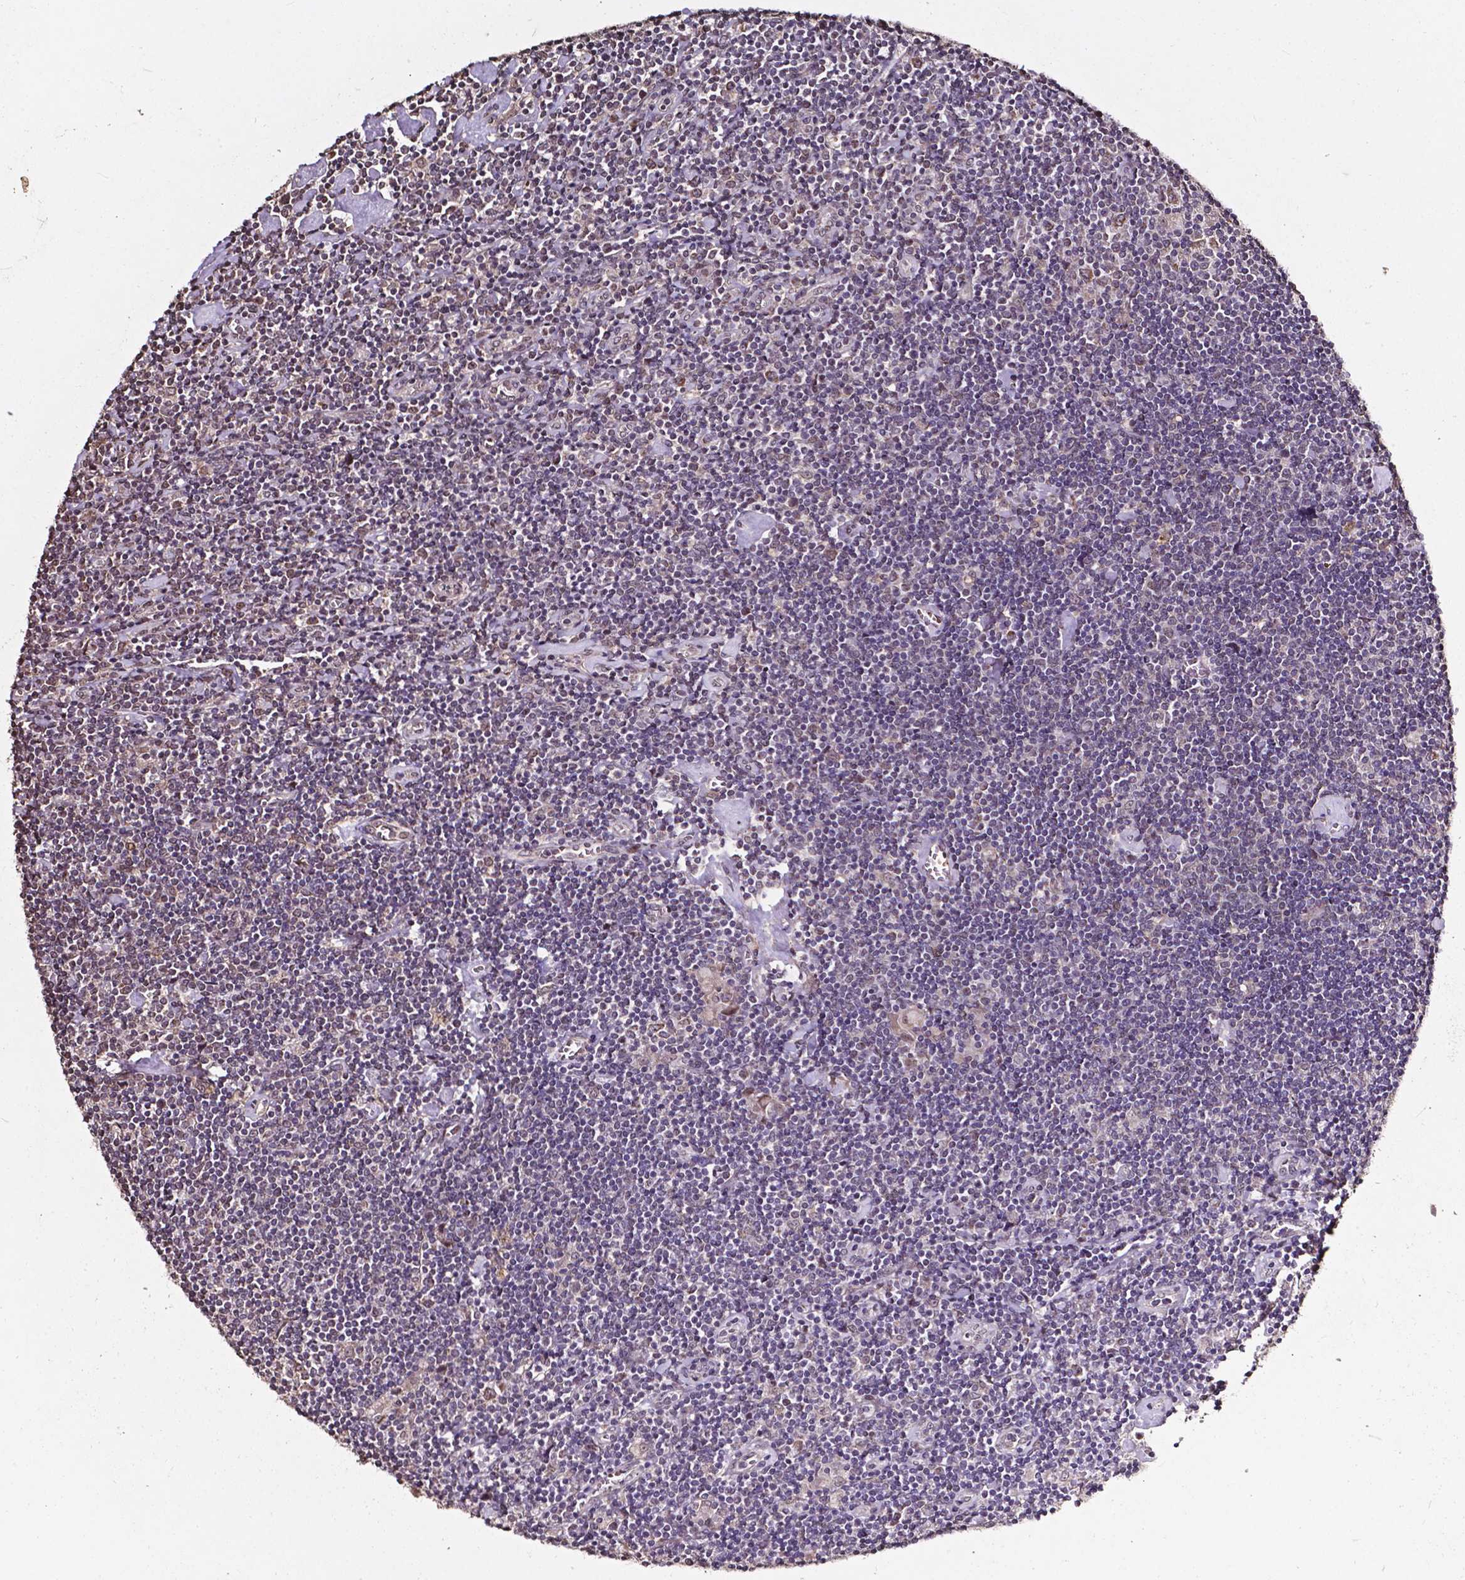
{"staining": {"intensity": "negative", "quantity": "none", "location": "none"}, "tissue": "lymphoma", "cell_type": "Tumor cells", "image_type": "cancer", "snomed": [{"axis": "morphology", "description": "Hodgkin's disease, NOS"}, {"axis": "topography", "description": "Lymph node"}], "caption": "Tumor cells show no significant protein positivity in Hodgkin's disease.", "gene": "GLRA2", "patient": {"sex": "male", "age": 40}}